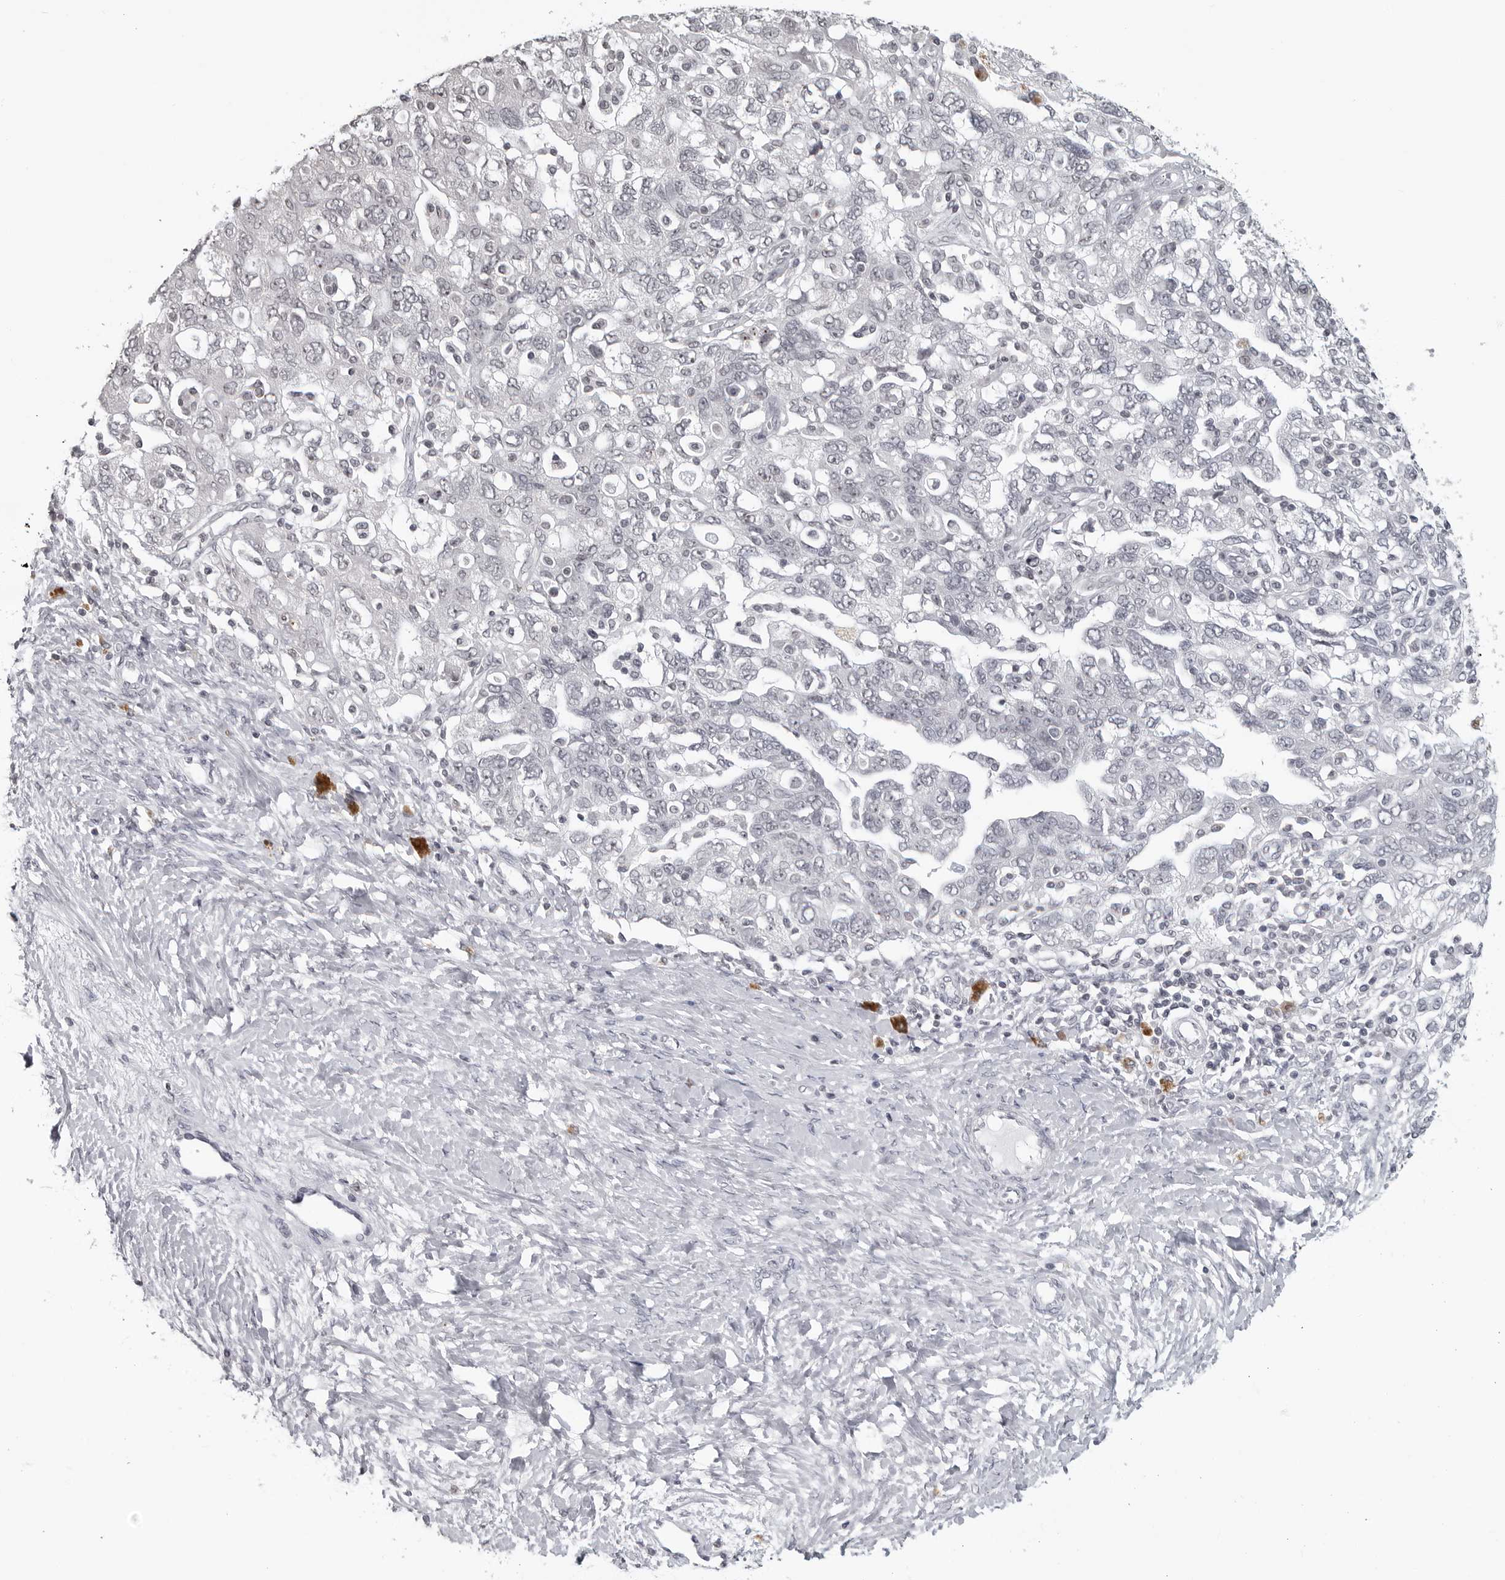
{"staining": {"intensity": "negative", "quantity": "none", "location": "none"}, "tissue": "ovarian cancer", "cell_type": "Tumor cells", "image_type": "cancer", "snomed": [{"axis": "morphology", "description": "Carcinoma, NOS"}, {"axis": "morphology", "description": "Cystadenocarcinoma, serous, NOS"}, {"axis": "topography", "description": "Ovary"}], "caption": "DAB immunohistochemical staining of human carcinoma (ovarian) demonstrates no significant positivity in tumor cells. (IHC, brightfield microscopy, high magnification).", "gene": "DDX54", "patient": {"sex": "female", "age": 69}}